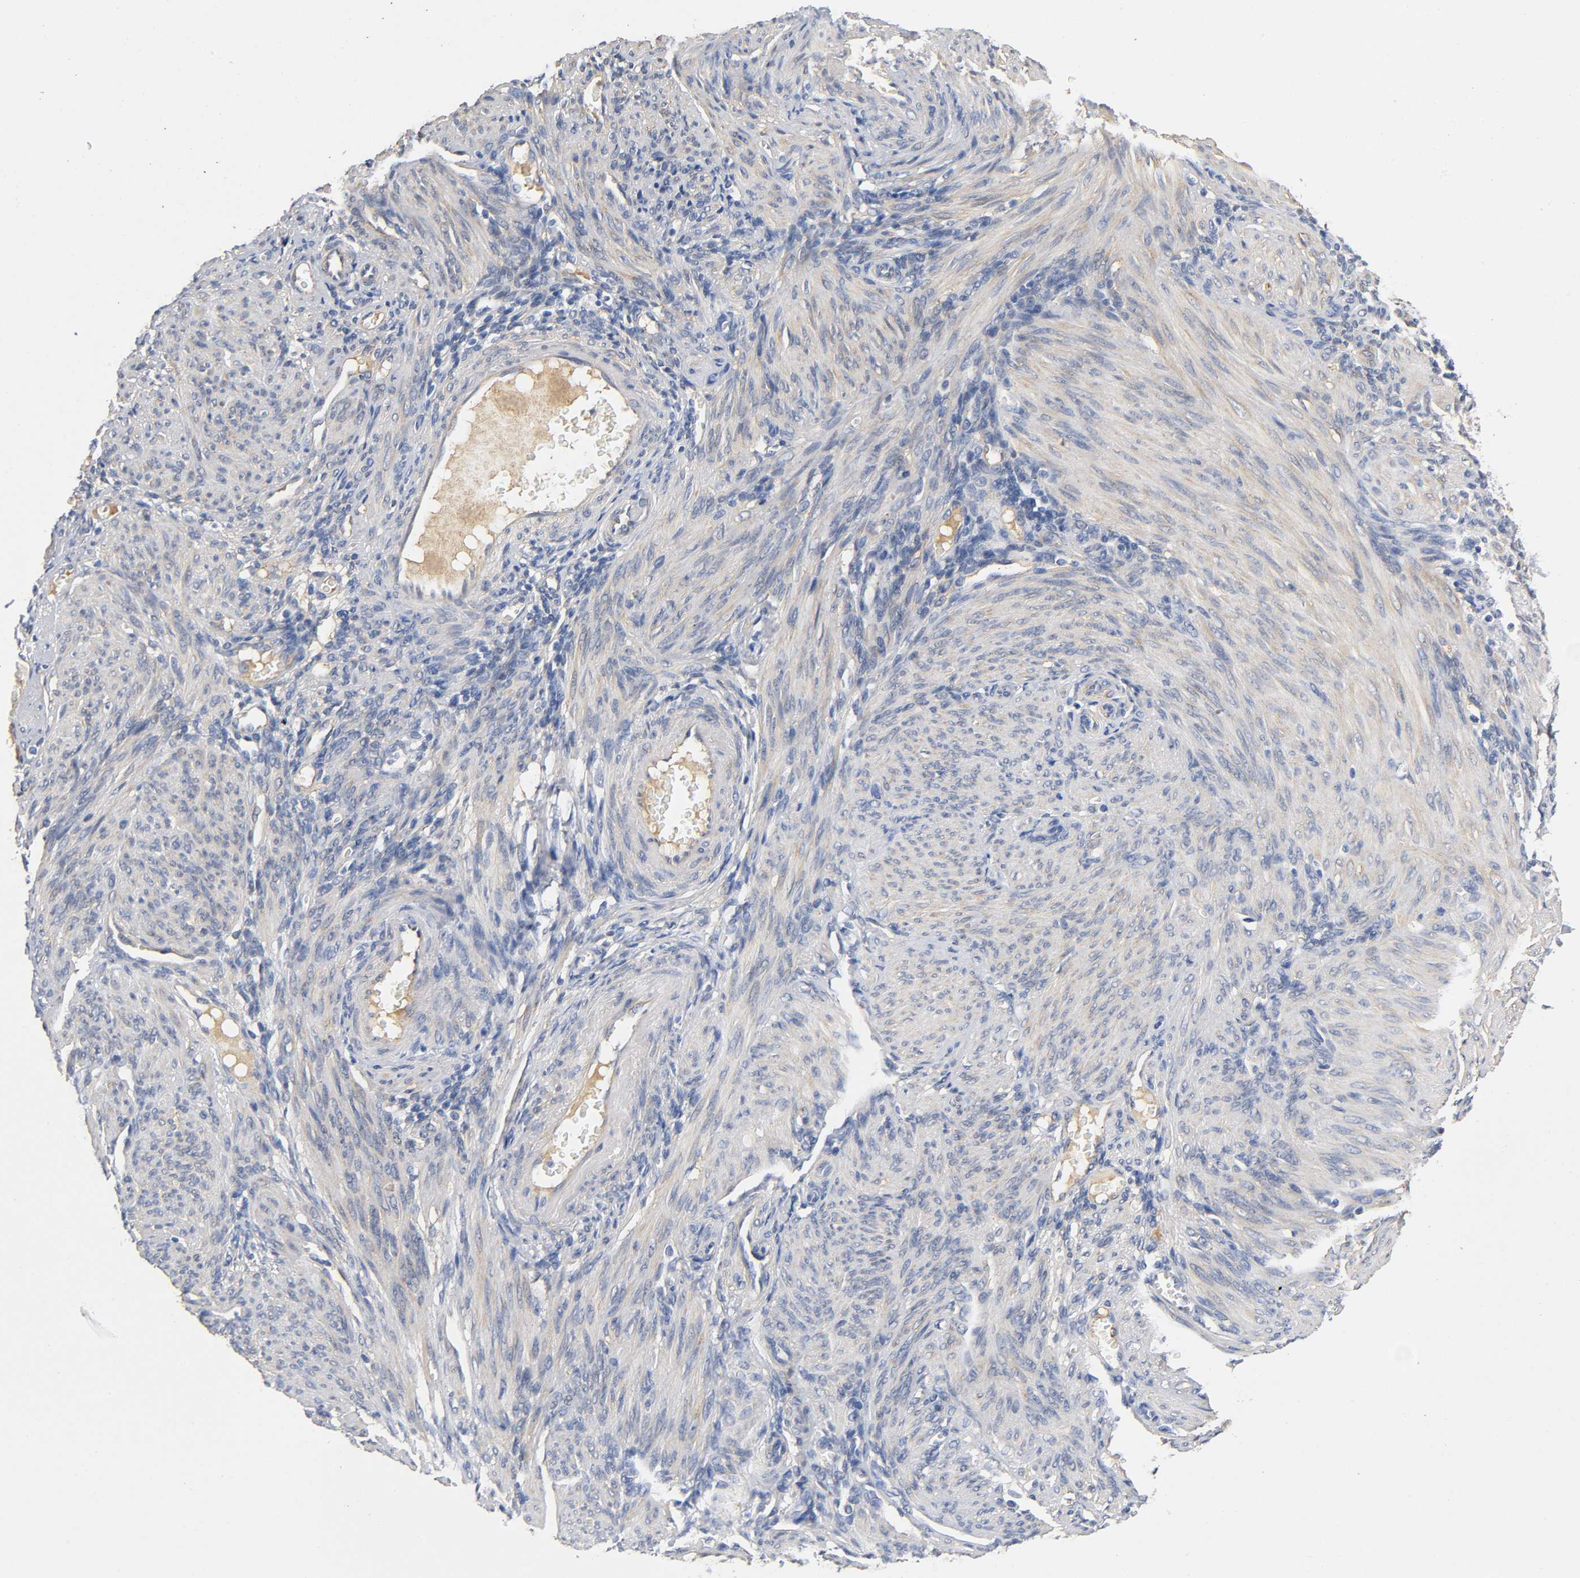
{"staining": {"intensity": "negative", "quantity": "none", "location": "none"}, "tissue": "endometrium", "cell_type": "Cells in endometrial stroma", "image_type": "normal", "snomed": [{"axis": "morphology", "description": "Normal tissue, NOS"}, {"axis": "topography", "description": "Endometrium"}], "caption": "IHC photomicrograph of unremarkable human endometrium stained for a protein (brown), which exhibits no positivity in cells in endometrial stroma.", "gene": "TNC", "patient": {"sex": "female", "age": 72}}